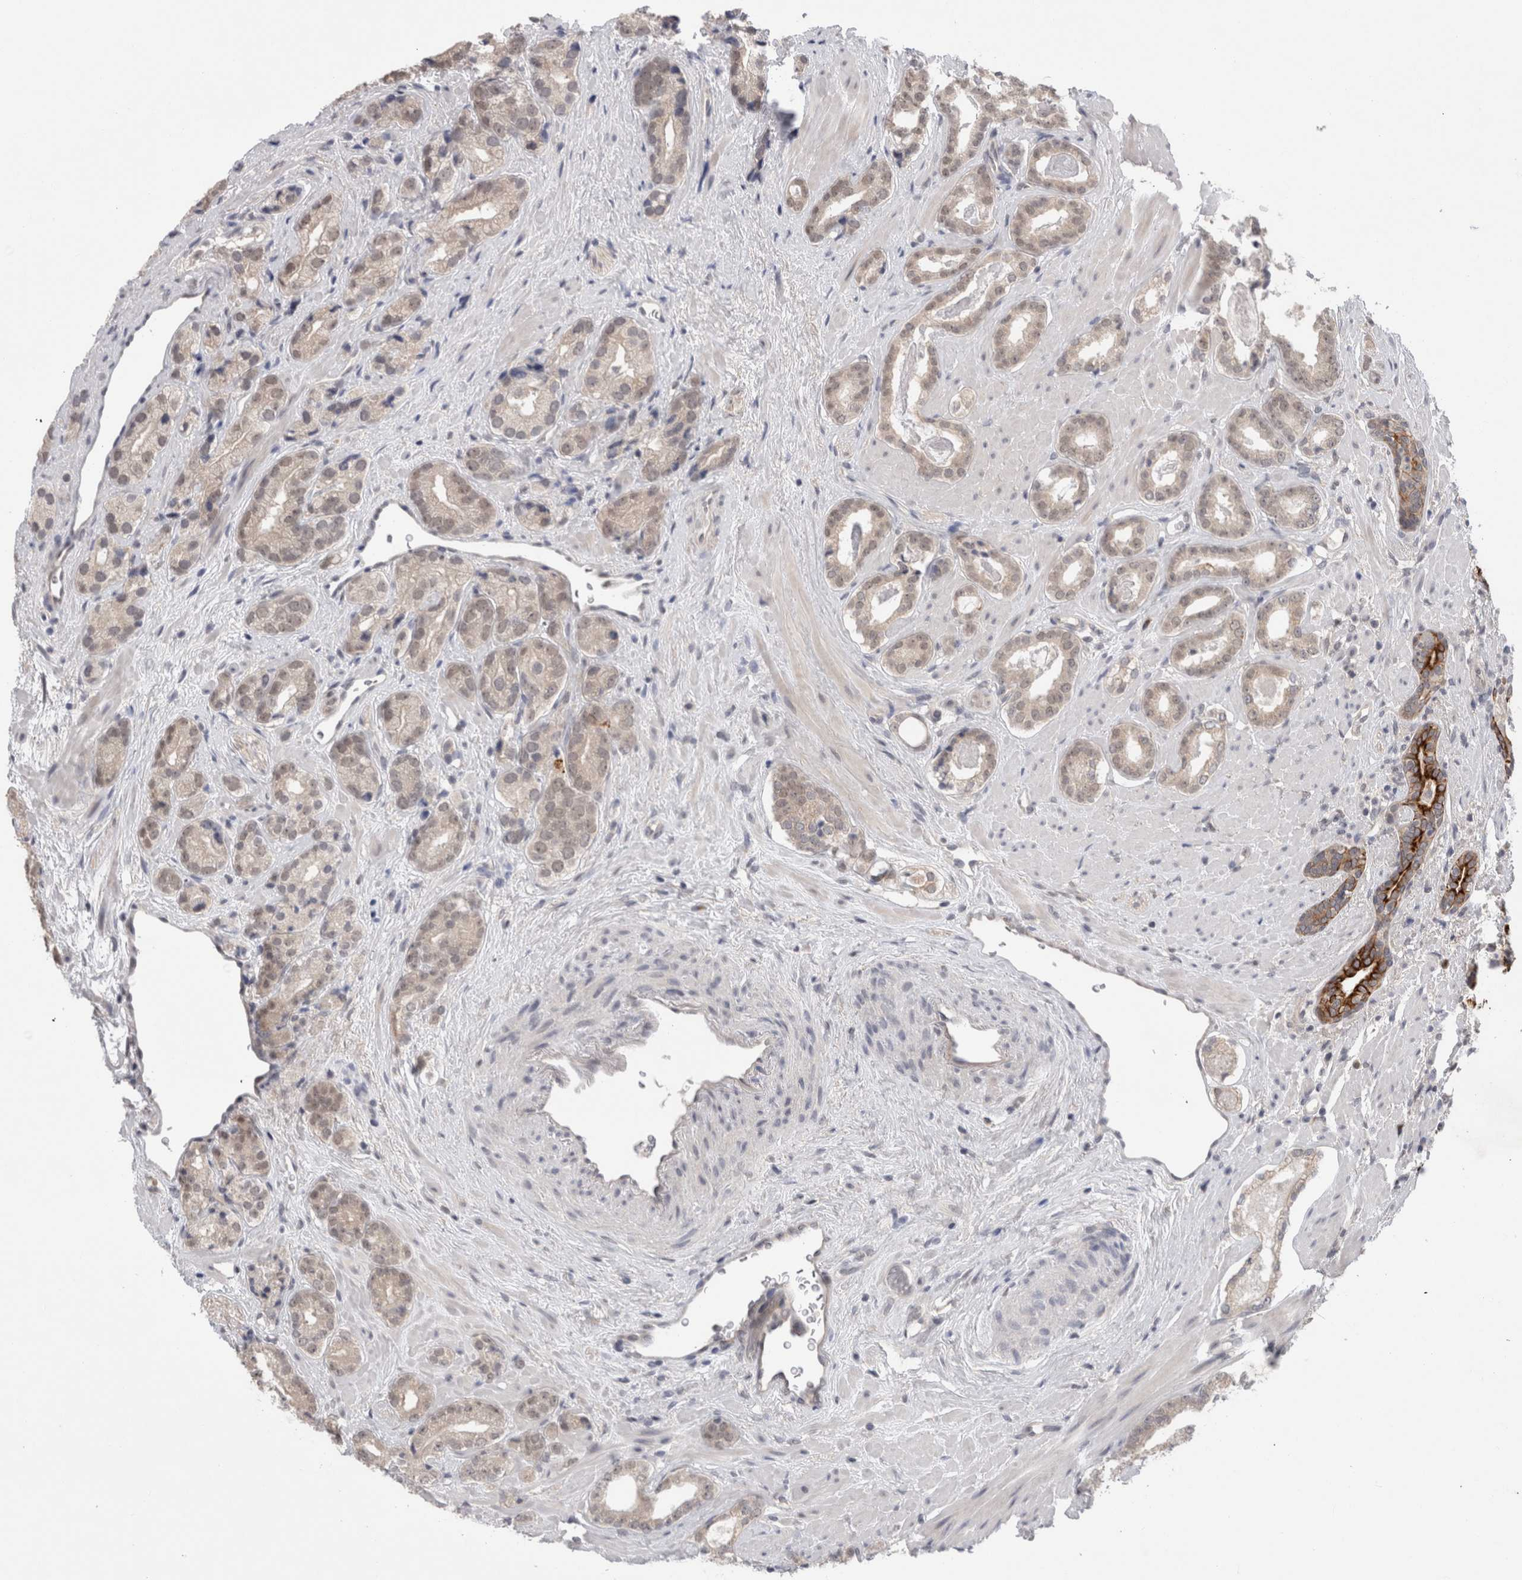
{"staining": {"intensity": "strong", "quantity": "25%-75%", "location": "cytoplasmic/membranous"}, "tissue": "prostate cancer", "cell_type": "Tumor cells", "image_type": "cancer", "snomed": [{"axis": "morphology", "description": "Adenocarcinoma, High grade"}, {"axis": "topography", "description": "Prostate"}], "caption": "Human adenocarcinoma (high-grade) (prostate) stained with a brown dye reveals strong cytoplasmic/membranous positive staining in approximately 25%-75% of tumor cells.", "gene": "ZNF341", "patient": {"sex": "male", "age": 71}}